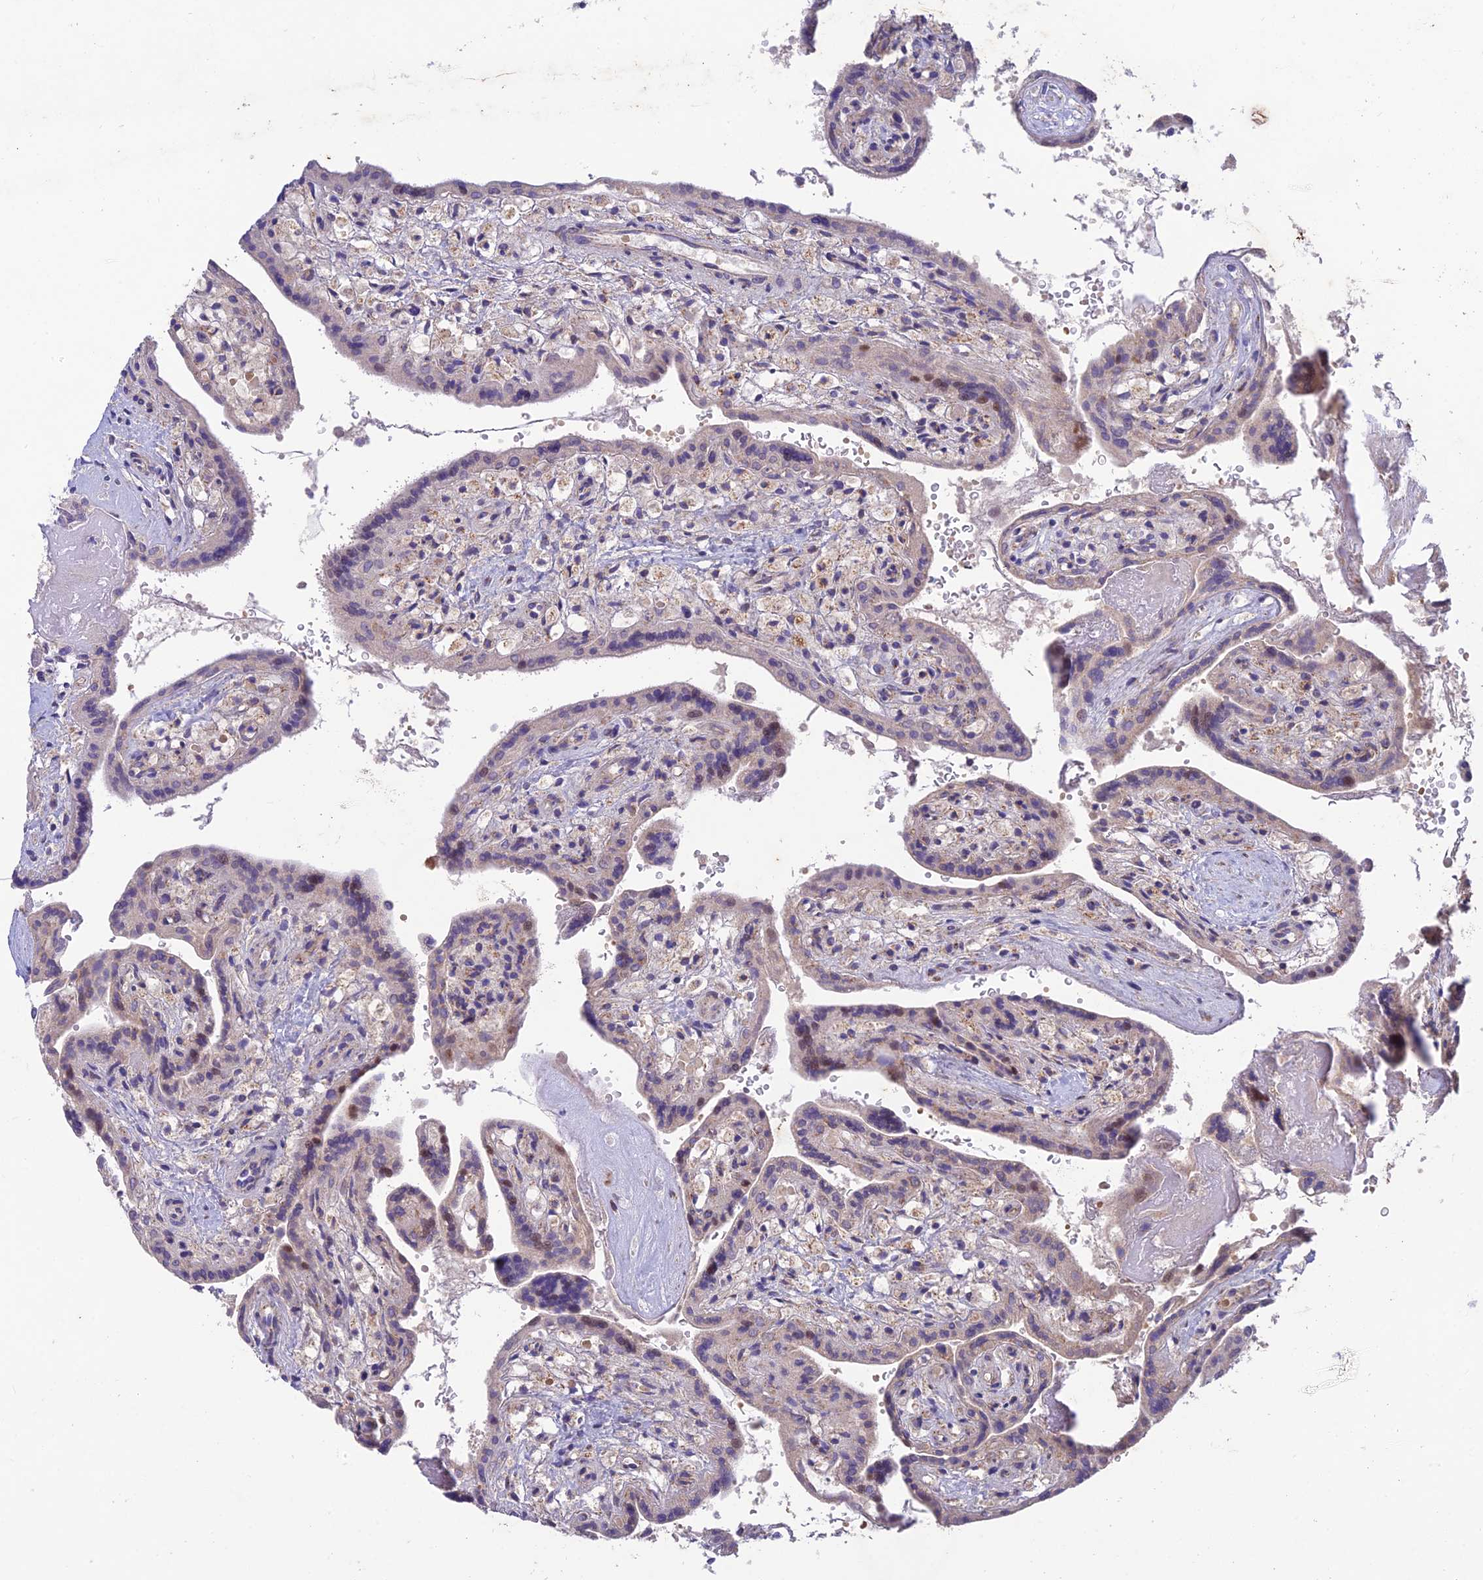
{"staining": {"intensity": "negative", "quantity": "none", "location": "none"}, "tissue": "placenta", "cell_type": "Decidual cells", "image_type": "normal", "snomed": [{"axis": "morphology", "description": "Normal tissue, NOS"}, {"axis": "topography", "description": "Placenta"}], "caption": "Protein analysis of benign placenta demonstrates no significant positivity in decidual cells.", "gene": "MGAT2", "patient": {"sex": "female", "age": 37}}